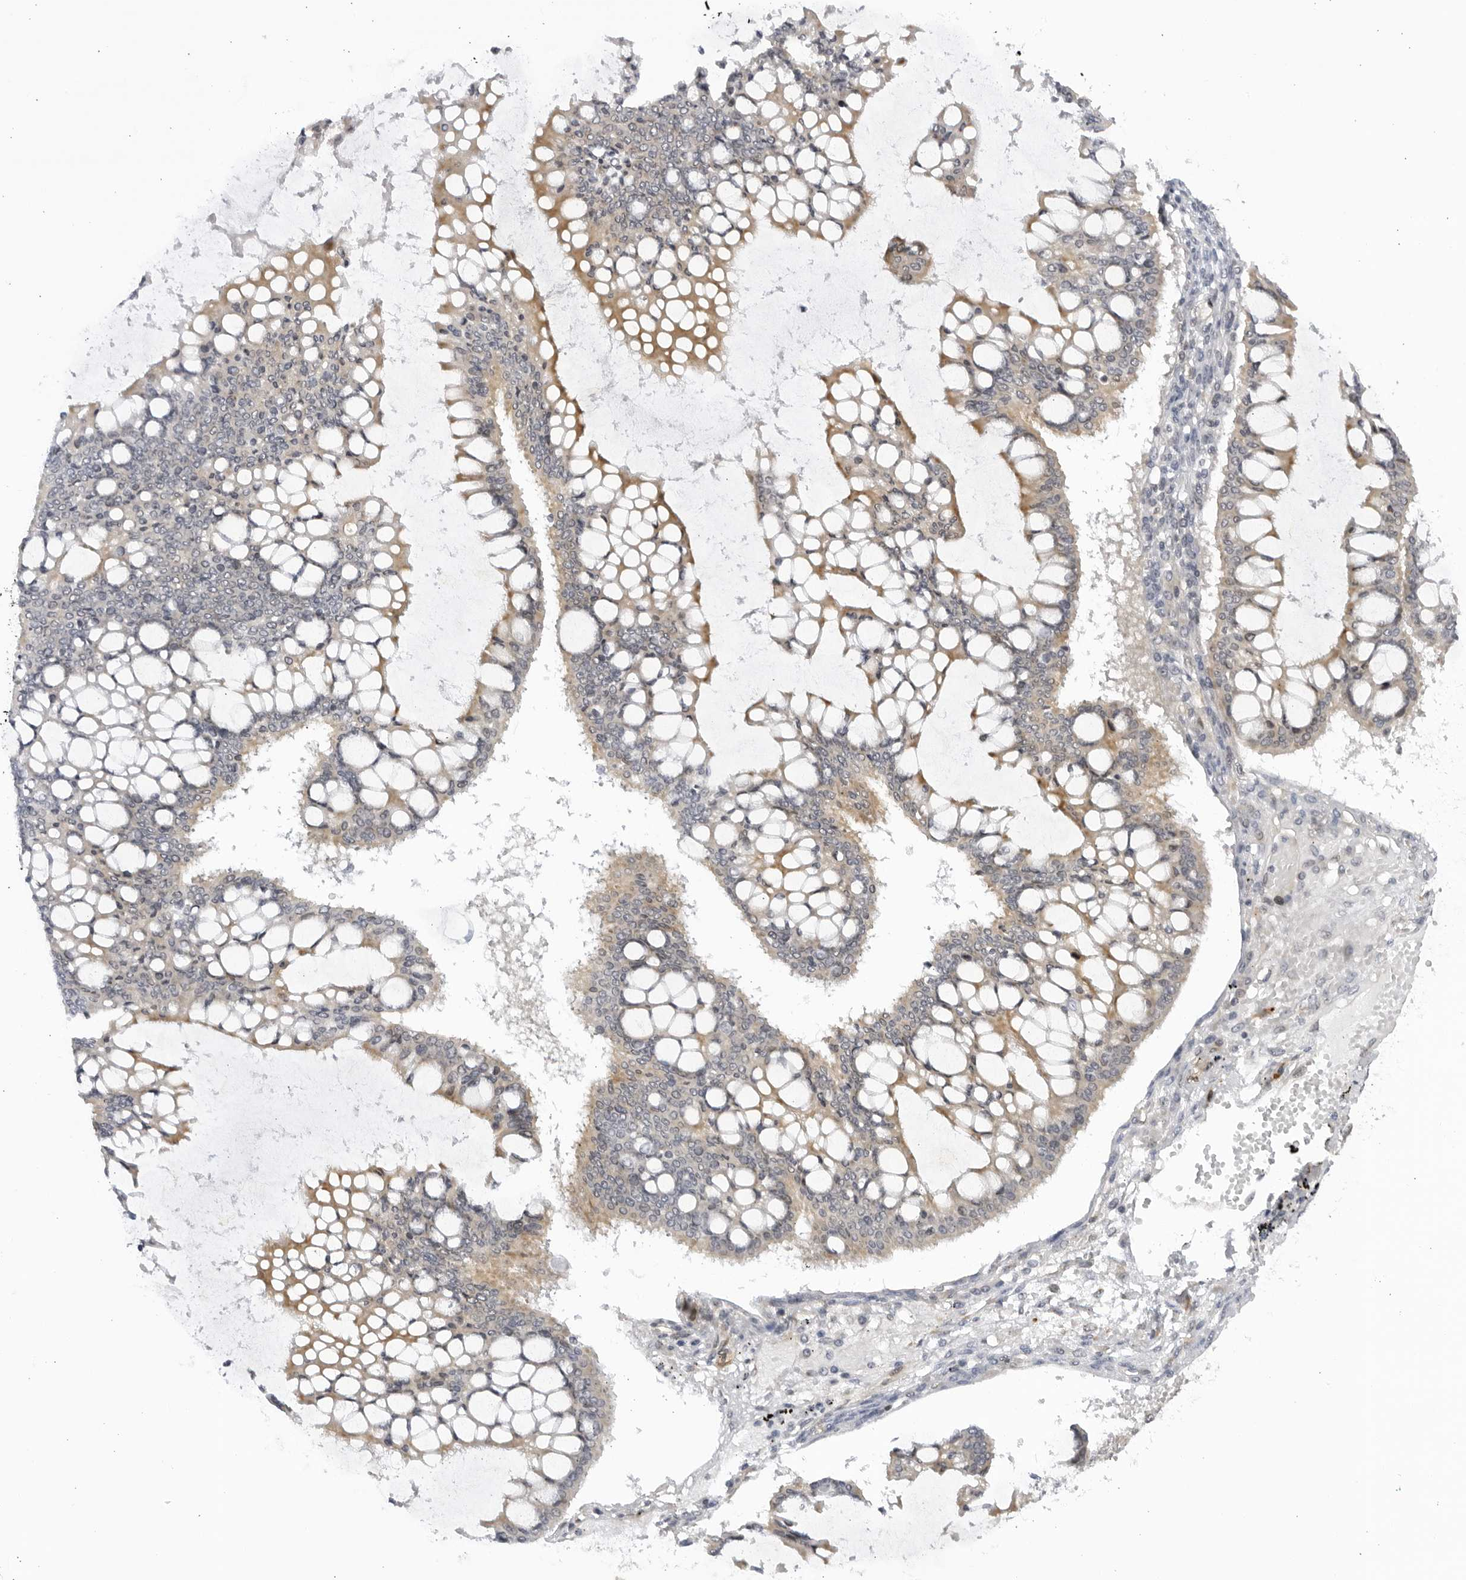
{"staining": {"intensity": "moderate", "quantity": "25%-75%", "location": "cytoplasmic/membranous"}, "tissue": "ovarian cancer", "cell_type": "Tumor cells", "image_type": "cancer", "snomed": [{"axis": "morphology", "description": "Cystadenocarcinoma, mucinous, NOS"}, {"axis": "topography", "description": "Ovary"}], "caption": "The histopathology image exhibits immunohistochemical staining of mucinous cystadenocarcinoma (ovarian). There is moderate cytoplasmic/membranous expression is seen in about 25%-75% of tumor cells.", "gene": "CNBD1", "patient": {"sex": "female", "age": 73}}